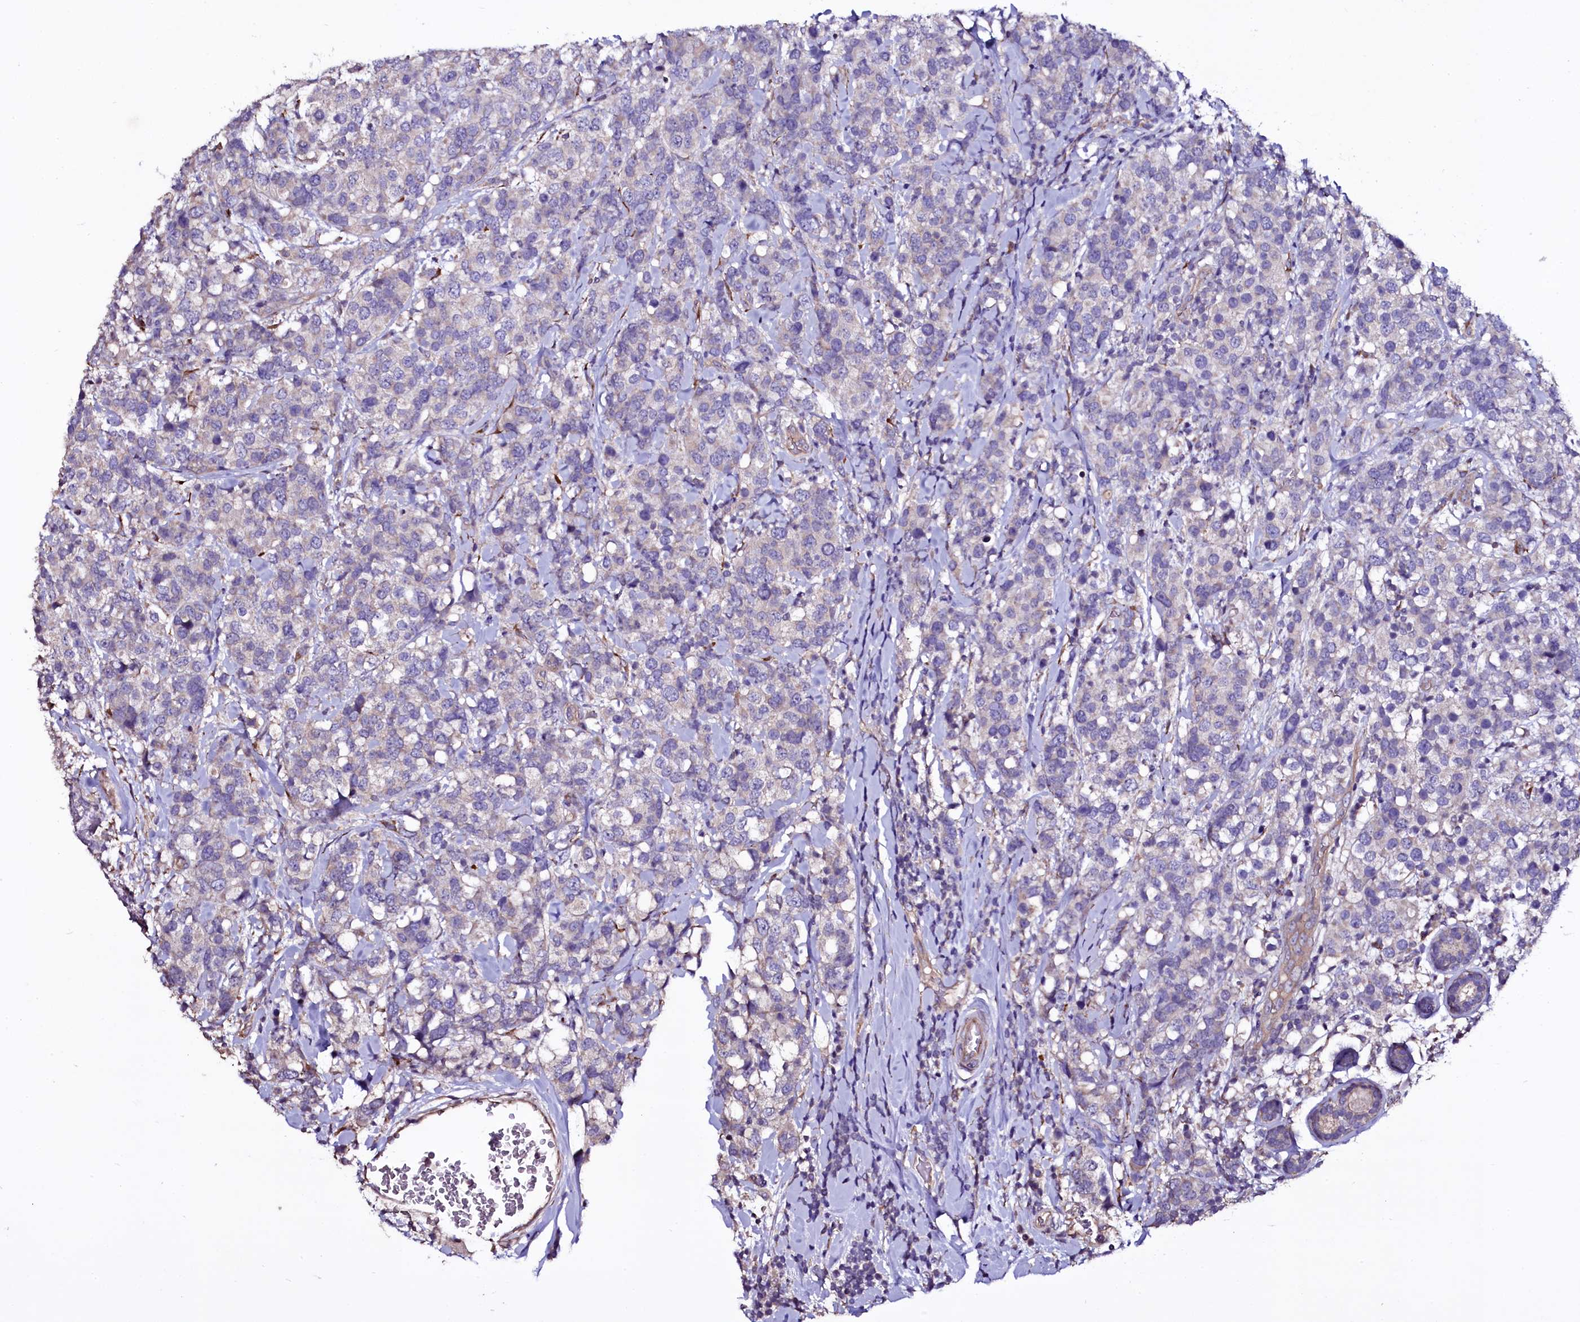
{"staining": {"intensity": "negative", "quantity": "none", "location": "none"}, "tissue": "breast cancer", "cell_type": "Tumor cells", "image_type": "cancer", "snomed": [{"axis": "morphology", "description": "Lobular carcinoma"}, {"axis": "topography", "description": "Breast"}], "caption": "This is an IHC micrograph of human breast cancer (lobular carcinoma). There is no expression in tumor cells.", "gene": "WIPF3", "patient": {"sex": "female", "age": 59}}